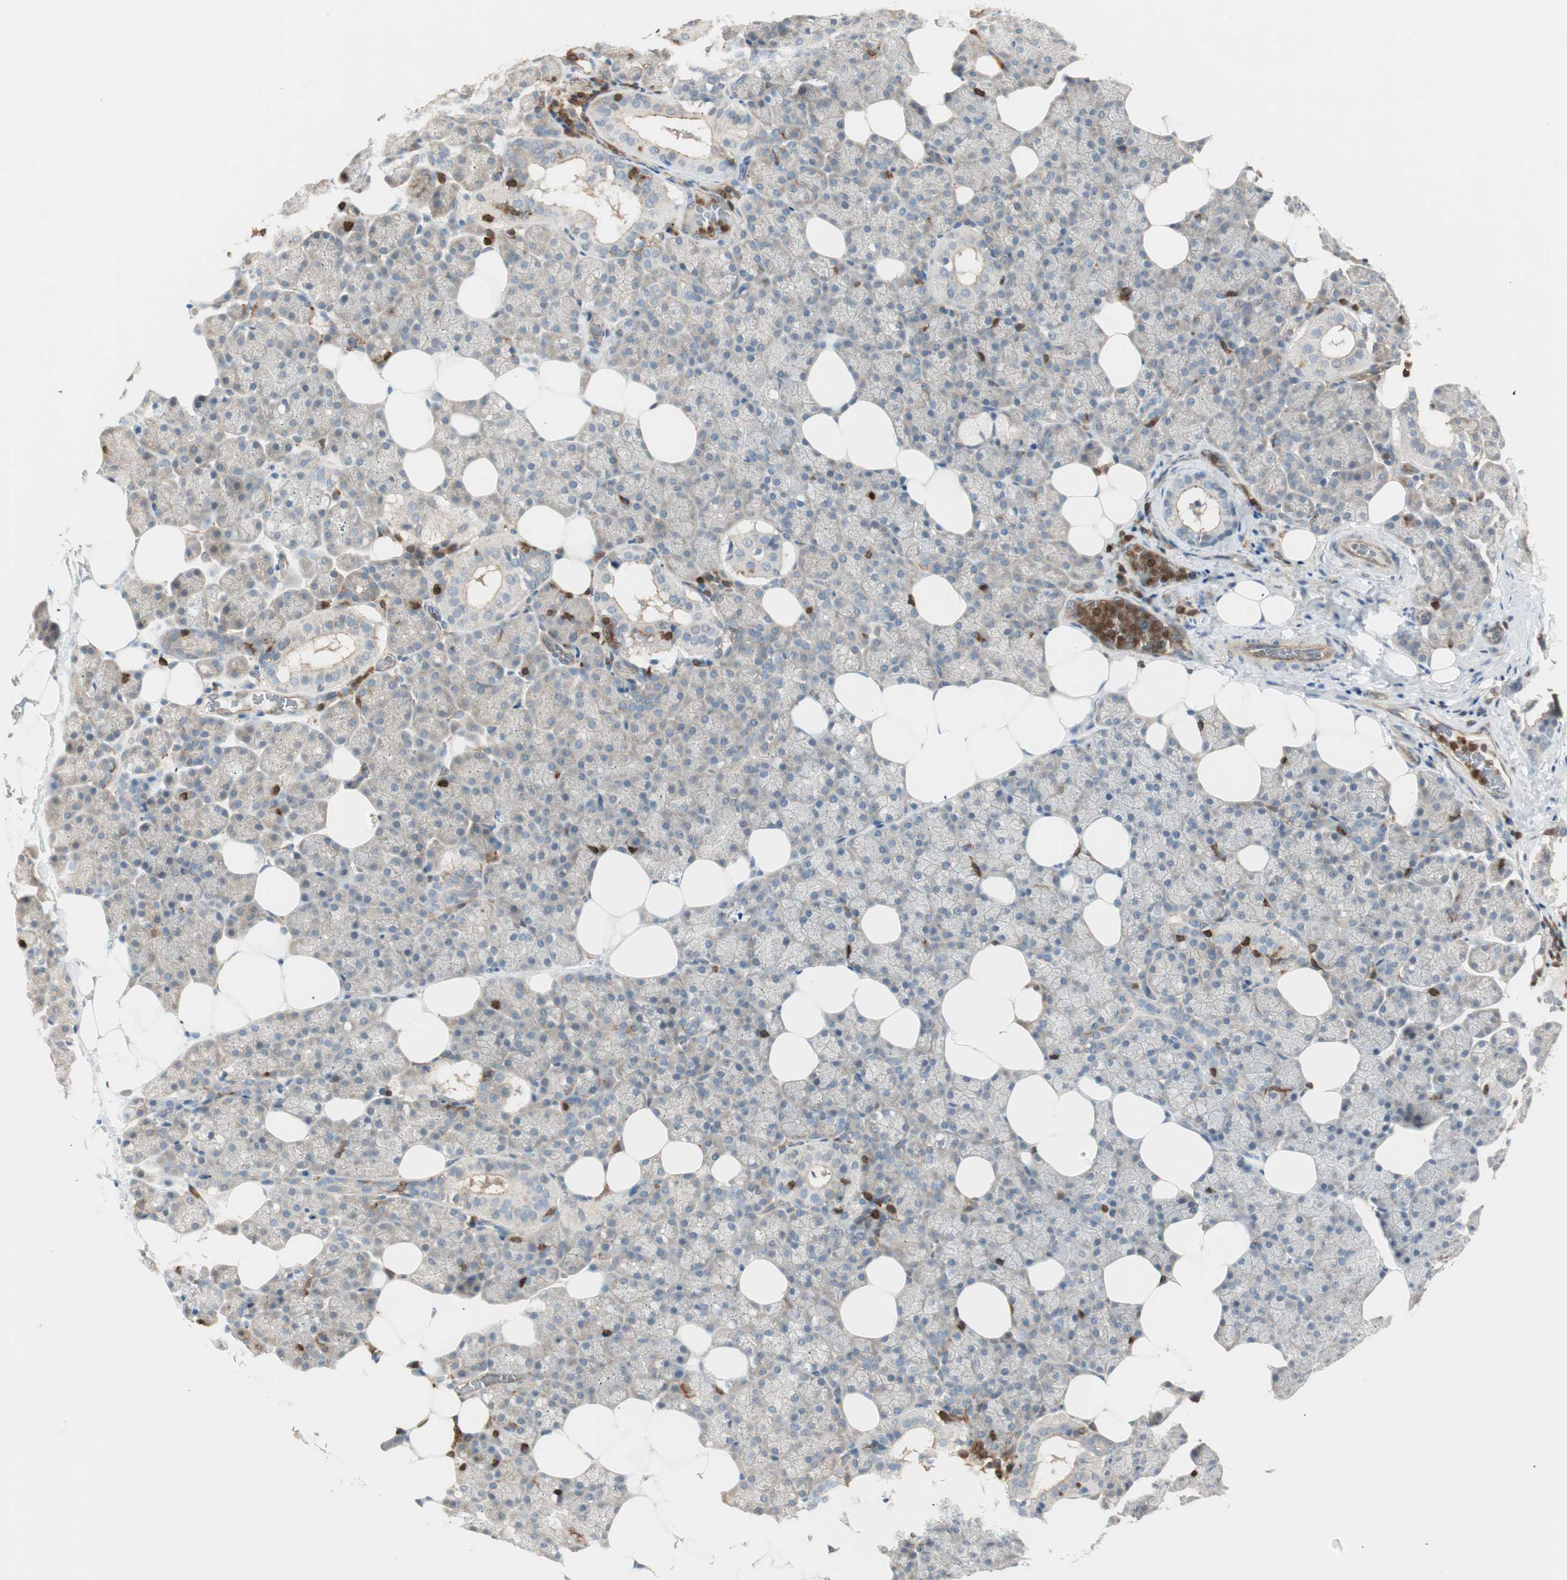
{"staining": {"intensity": "negative", "quantity": "none", "location": "none"}, "tissue": "salivary gland", "cell_type": "Glandular cells", "image_type": "normal", "snomed": [{"axis": "morphology", "description": "Normal tissue, NOS"}, {"axis": "topography", "description": "Lymph node"}, {"axis": "topography", "description": "Salivary gland"}], "caption": "Immunohistochemistry (IHC) micrograph of normal salivary gland stained for a protein (brown), which exhibits no expression in glandular cells. The staining is performed using DAB brown chromogen with nuclei counter-stained in using hematoxylin.", "gene": "CRLF3", "patient": {"sex": "male", "age": 8}}